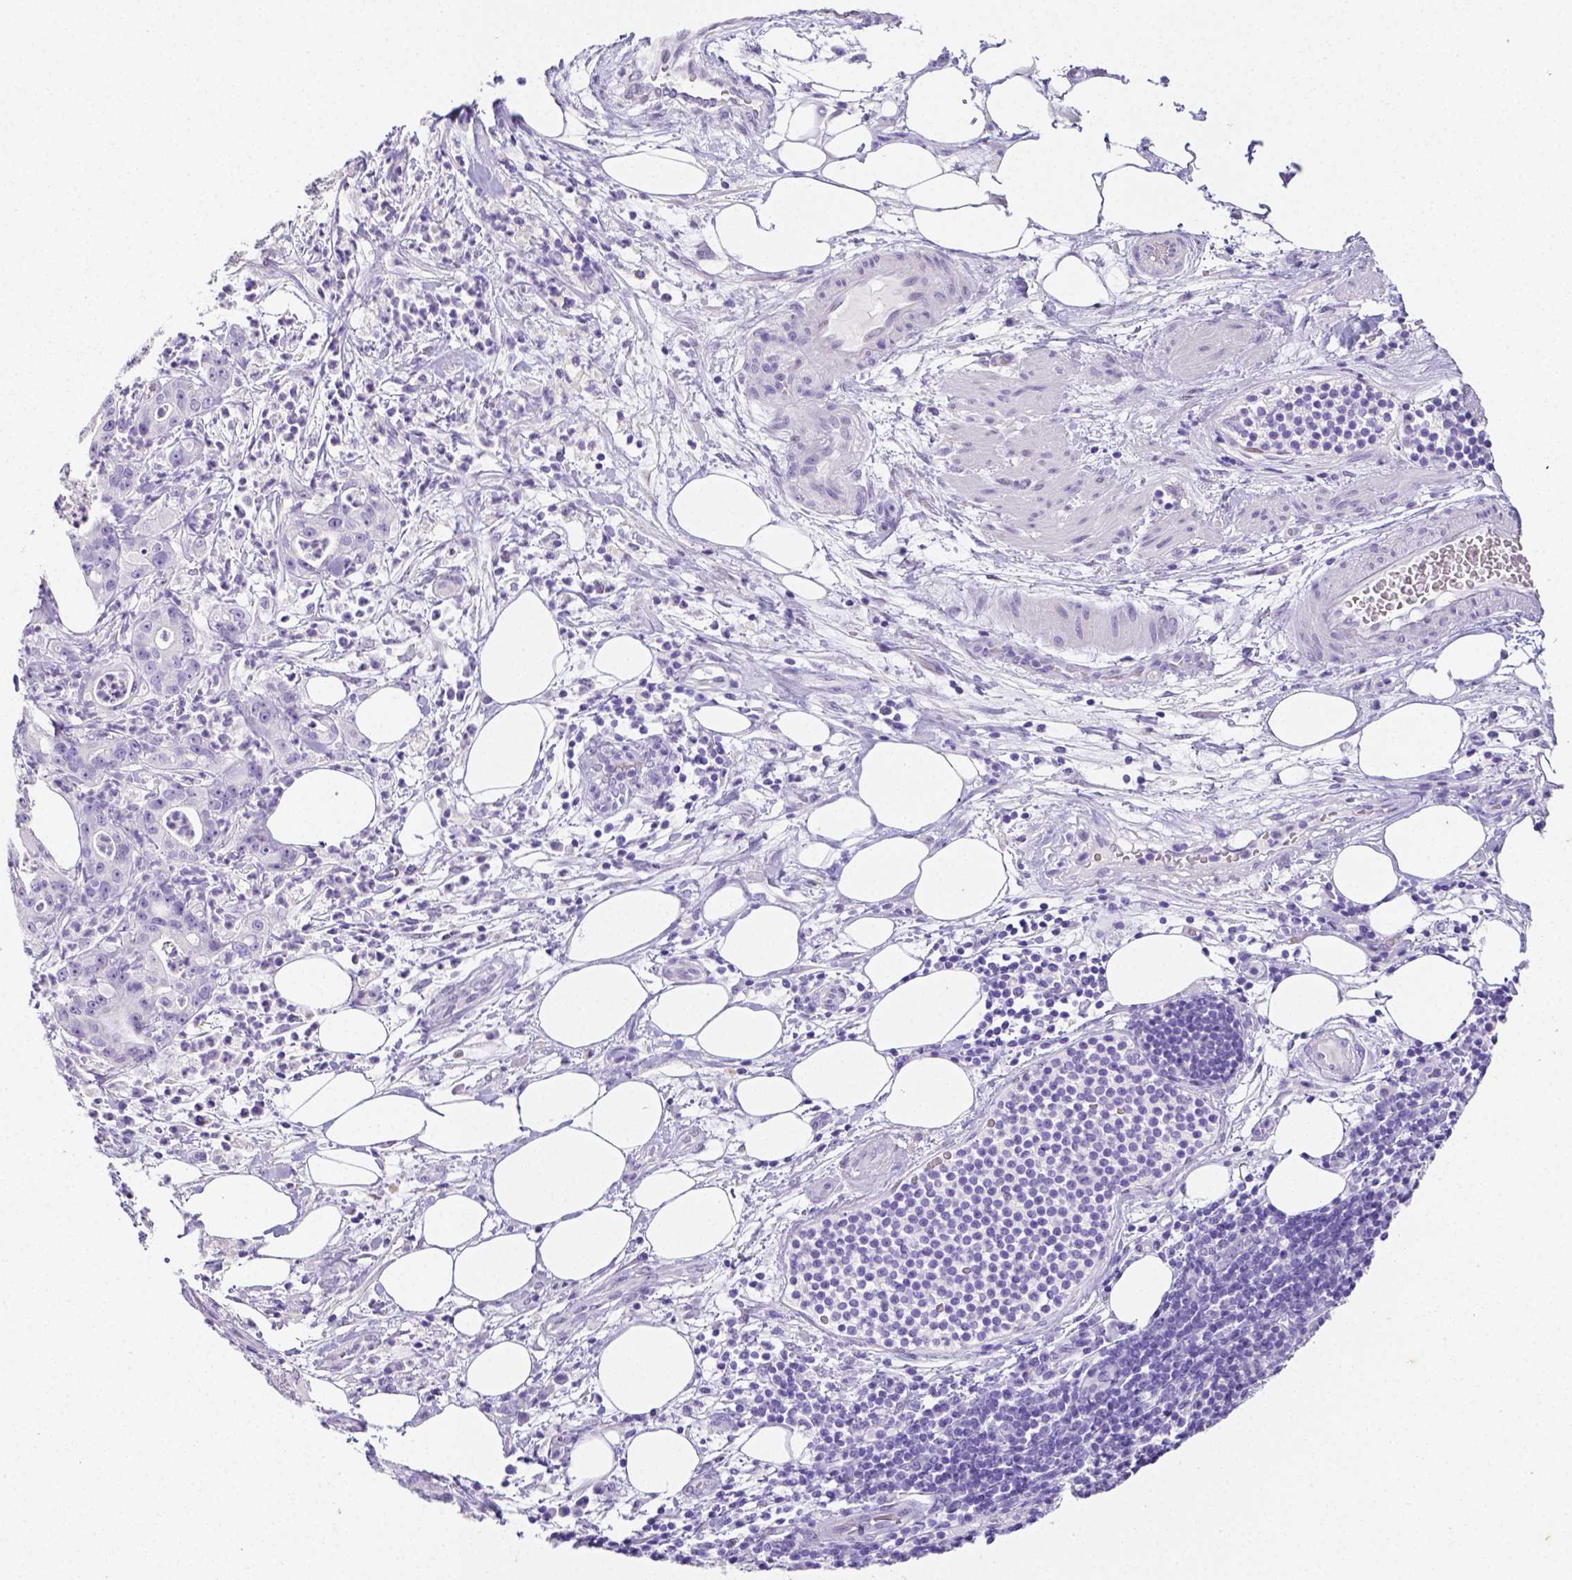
{"staining": {"intensity": "negative", "quantity": "none", "location": "none"}, "tissue": "pancreatic cancer", "cell_type": "Tumor cells", "image_type": "cancer", "snomed": [{"axis": "morphology", "description": "Adenocarcinoma, NOS"}, {"axis": "topography", "description": "Pancreas"}], "caption": "This is an IHC histopathology image of pancreatic cancer. There is no positivity in tumor cells.", "gene": "ARHGAP36", "patient": {"sex": "male", "age": 71}}